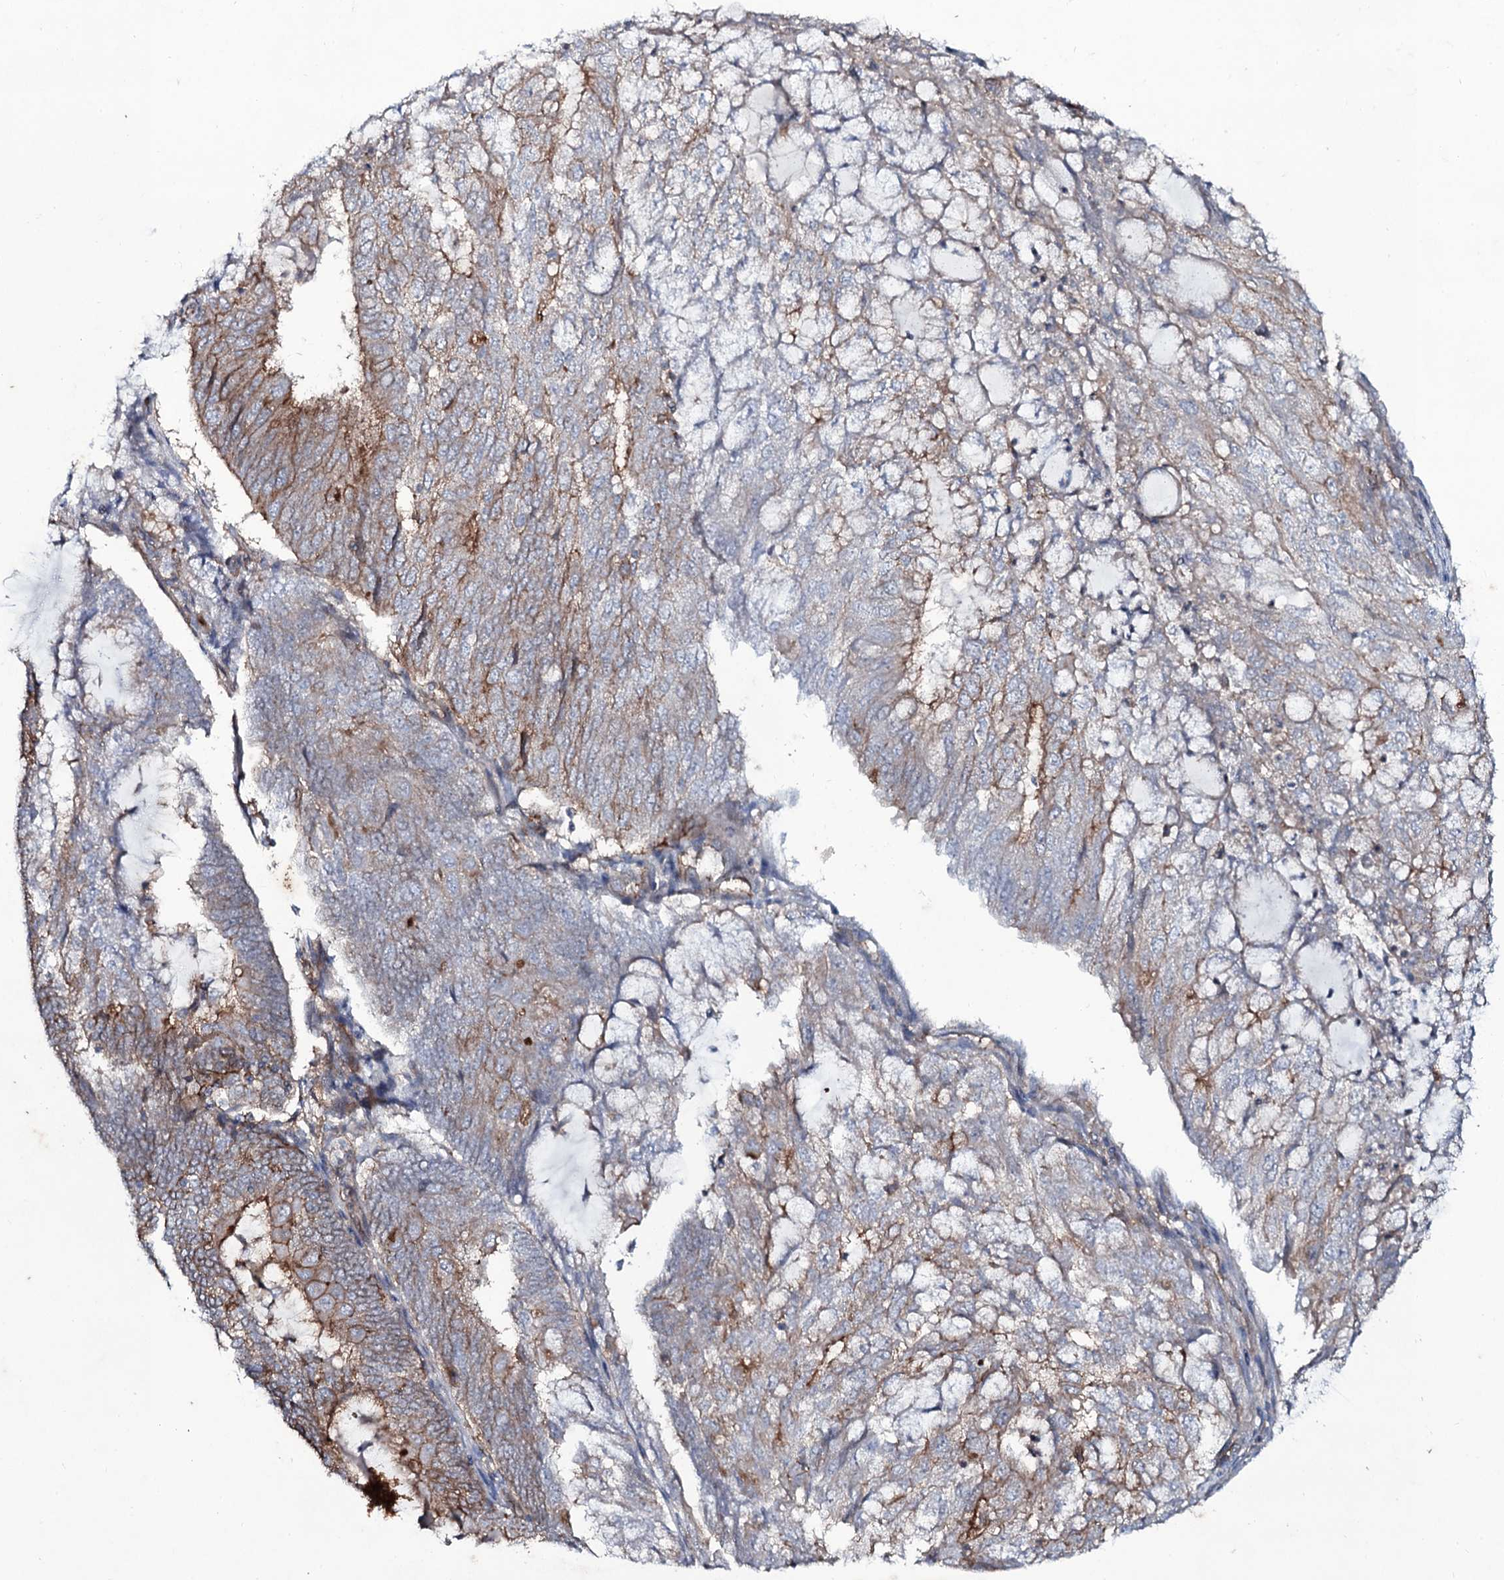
{"staining": {"intensity": "moderate", "quantity": "25%-75%", "location": "cytoplasmic/membranous"}, "tissue": "endometrial cancer", "cell_type": "Tumor cells", "image_type": "cancer", "snomed": [{"axis": "morphology", "description": "Adenocarcinoma, NOS"}, {"axis": "topography", "description": "Endometrium"}], "caption": "Endometrial cancer tissue demonstrates moderate cytoplasmic/membranous positivity in approximately 25%-75% of tumor cells, visualized by immunohistochemistry. (DAB (3,3'-diaminobenzidine) IHC with brightfield microscopy, high magnification).", "gene": "SNAP23", "patient": {"sex": "female", "age": 81}}